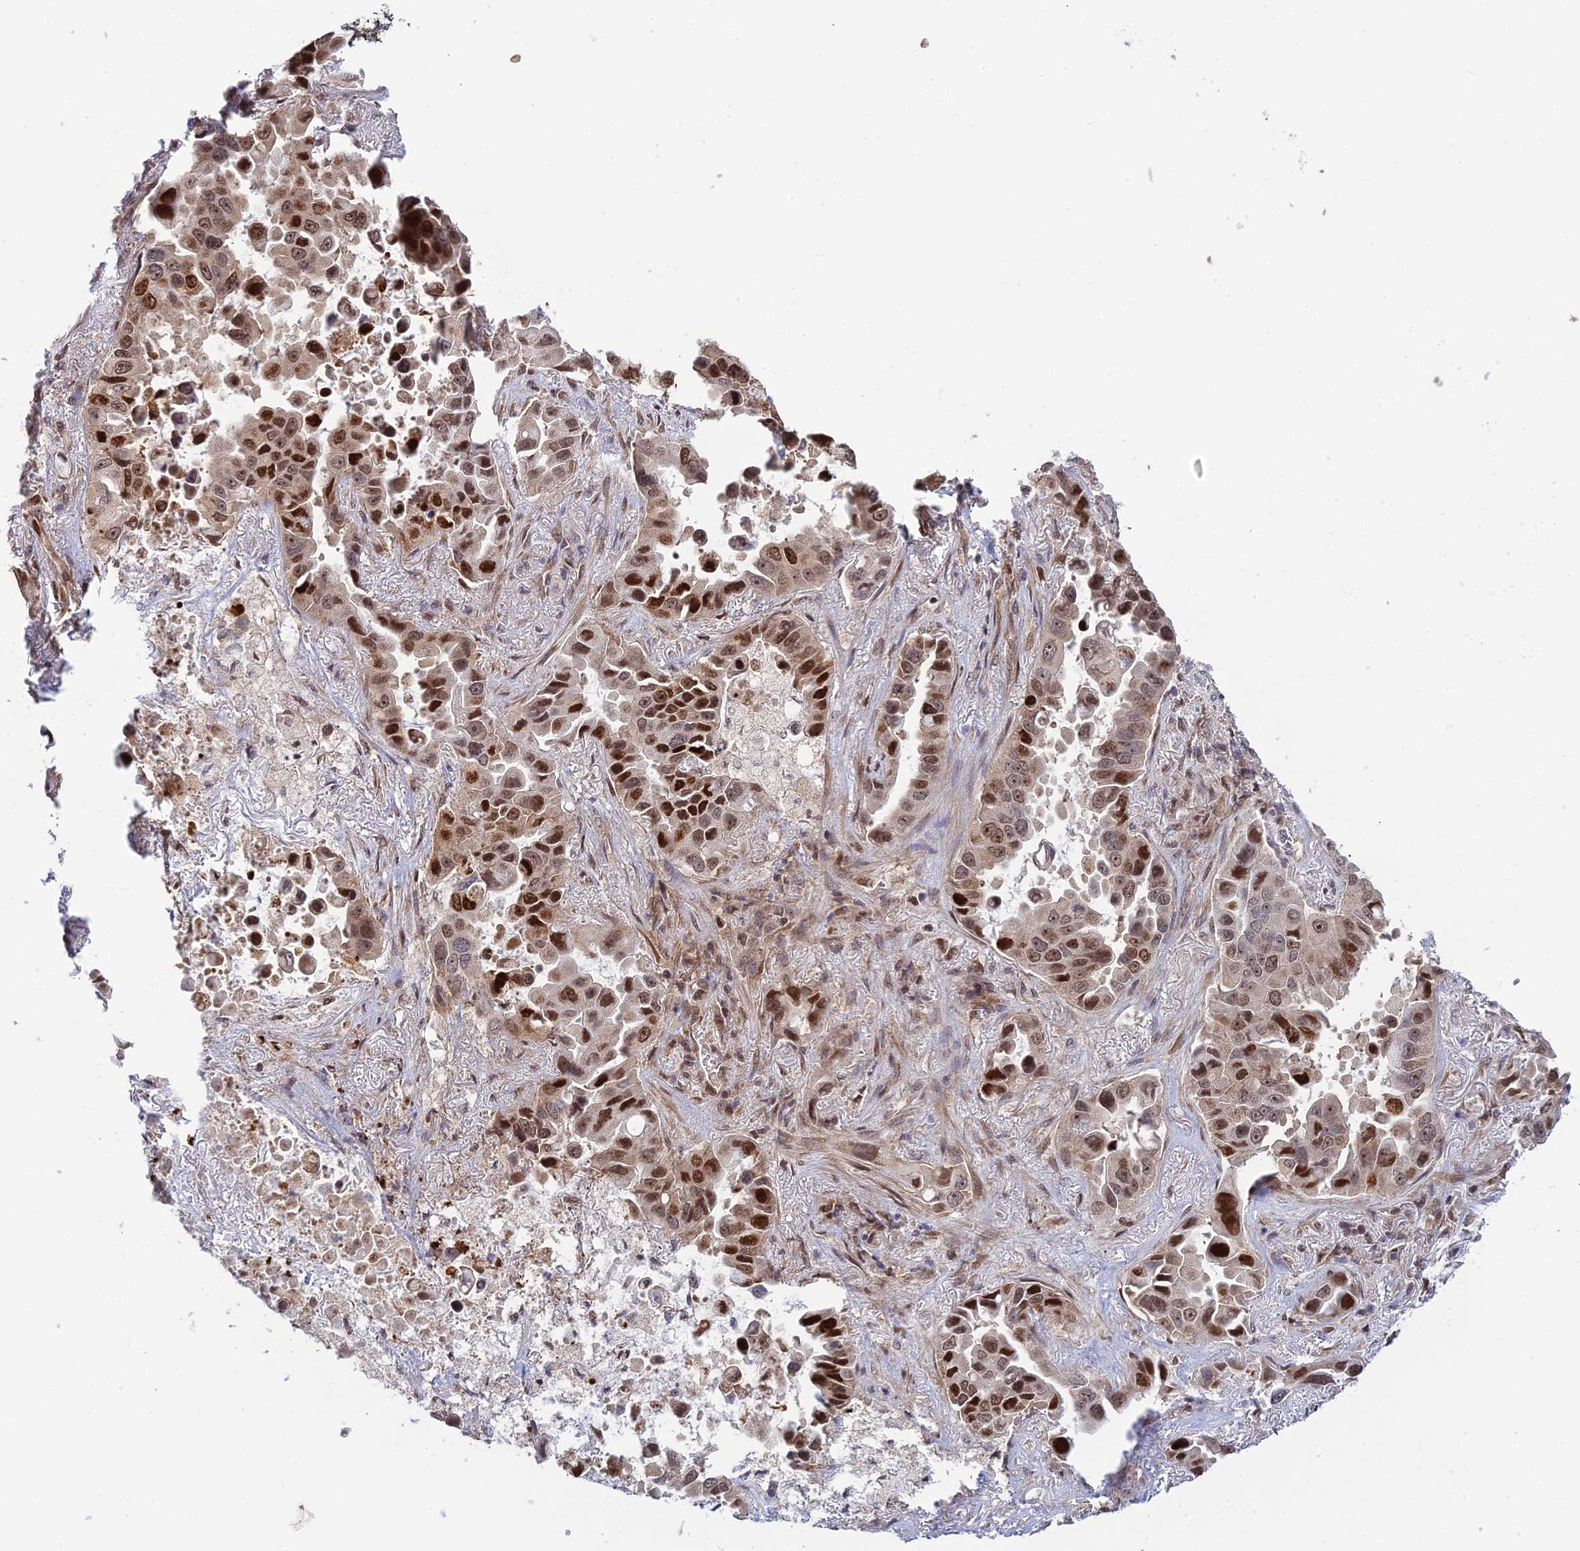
{"staining": {"intensity": "strong", "quantity": "25%-75%", "location": "nuclear"}, "tissue": "lung cancer", "cell_type": "Tumor cells", "image_type": "cancer", "snomed": [{"axis": "morphology", "description": "Adenocarcinoma, NOS"}, {"axis": "topography", "description": "Lung"}], "caption": "An immunohistochemistry (IHC) photomicrograph of tumor tissue is shown. Protein staining in brown labels strong nuclear positivity in lung adenocarcinoma within tumor cells. (Brightfield microscopy of DAB IHC at high magnification).", "gene": "UFSP2", "patient": {"sex": "male", "age": 64}}